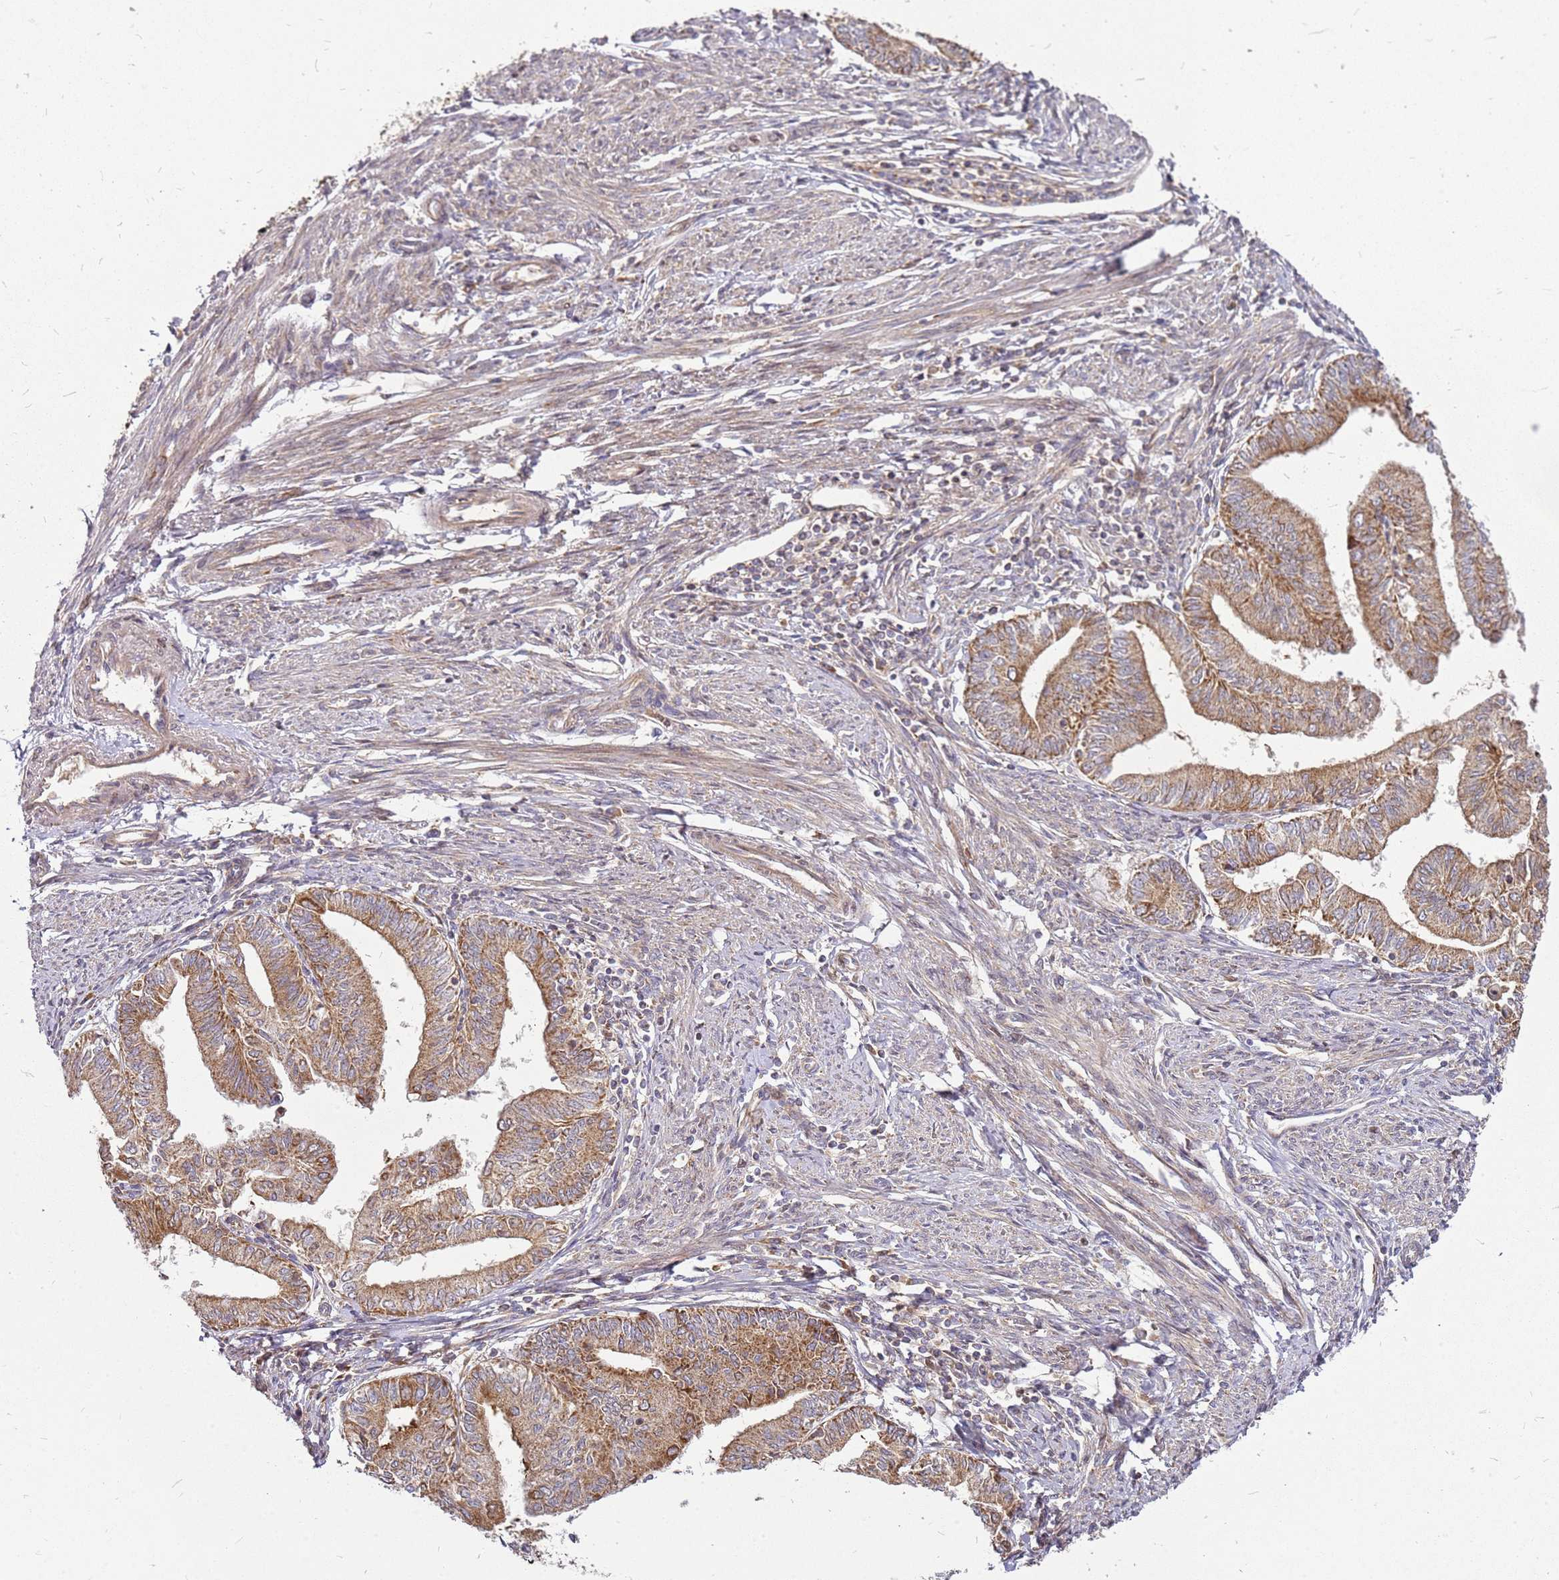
{"staining": {"intensity": "moderate", "quantity": ">75%", "location": "cytoplasmic/membranous"}, "tissue": "endometrial cancer", "cell_type": "Tumor cells", "image_type": "cancer", "snomed": [{"axis": "morphology", "description": "Adenocarcinoma, NOS"}, {"axis": "topography", "description": "Endometrium"}], "caption": "Immunohistochemical staining of endometrial adenocarcinoma reveals medium levels of moderate cytoplasmic/membranous protein staining in about >75% of tumor cells.", "gene": "CCDC159", "patient": {"sex": "female", "age": 66}}